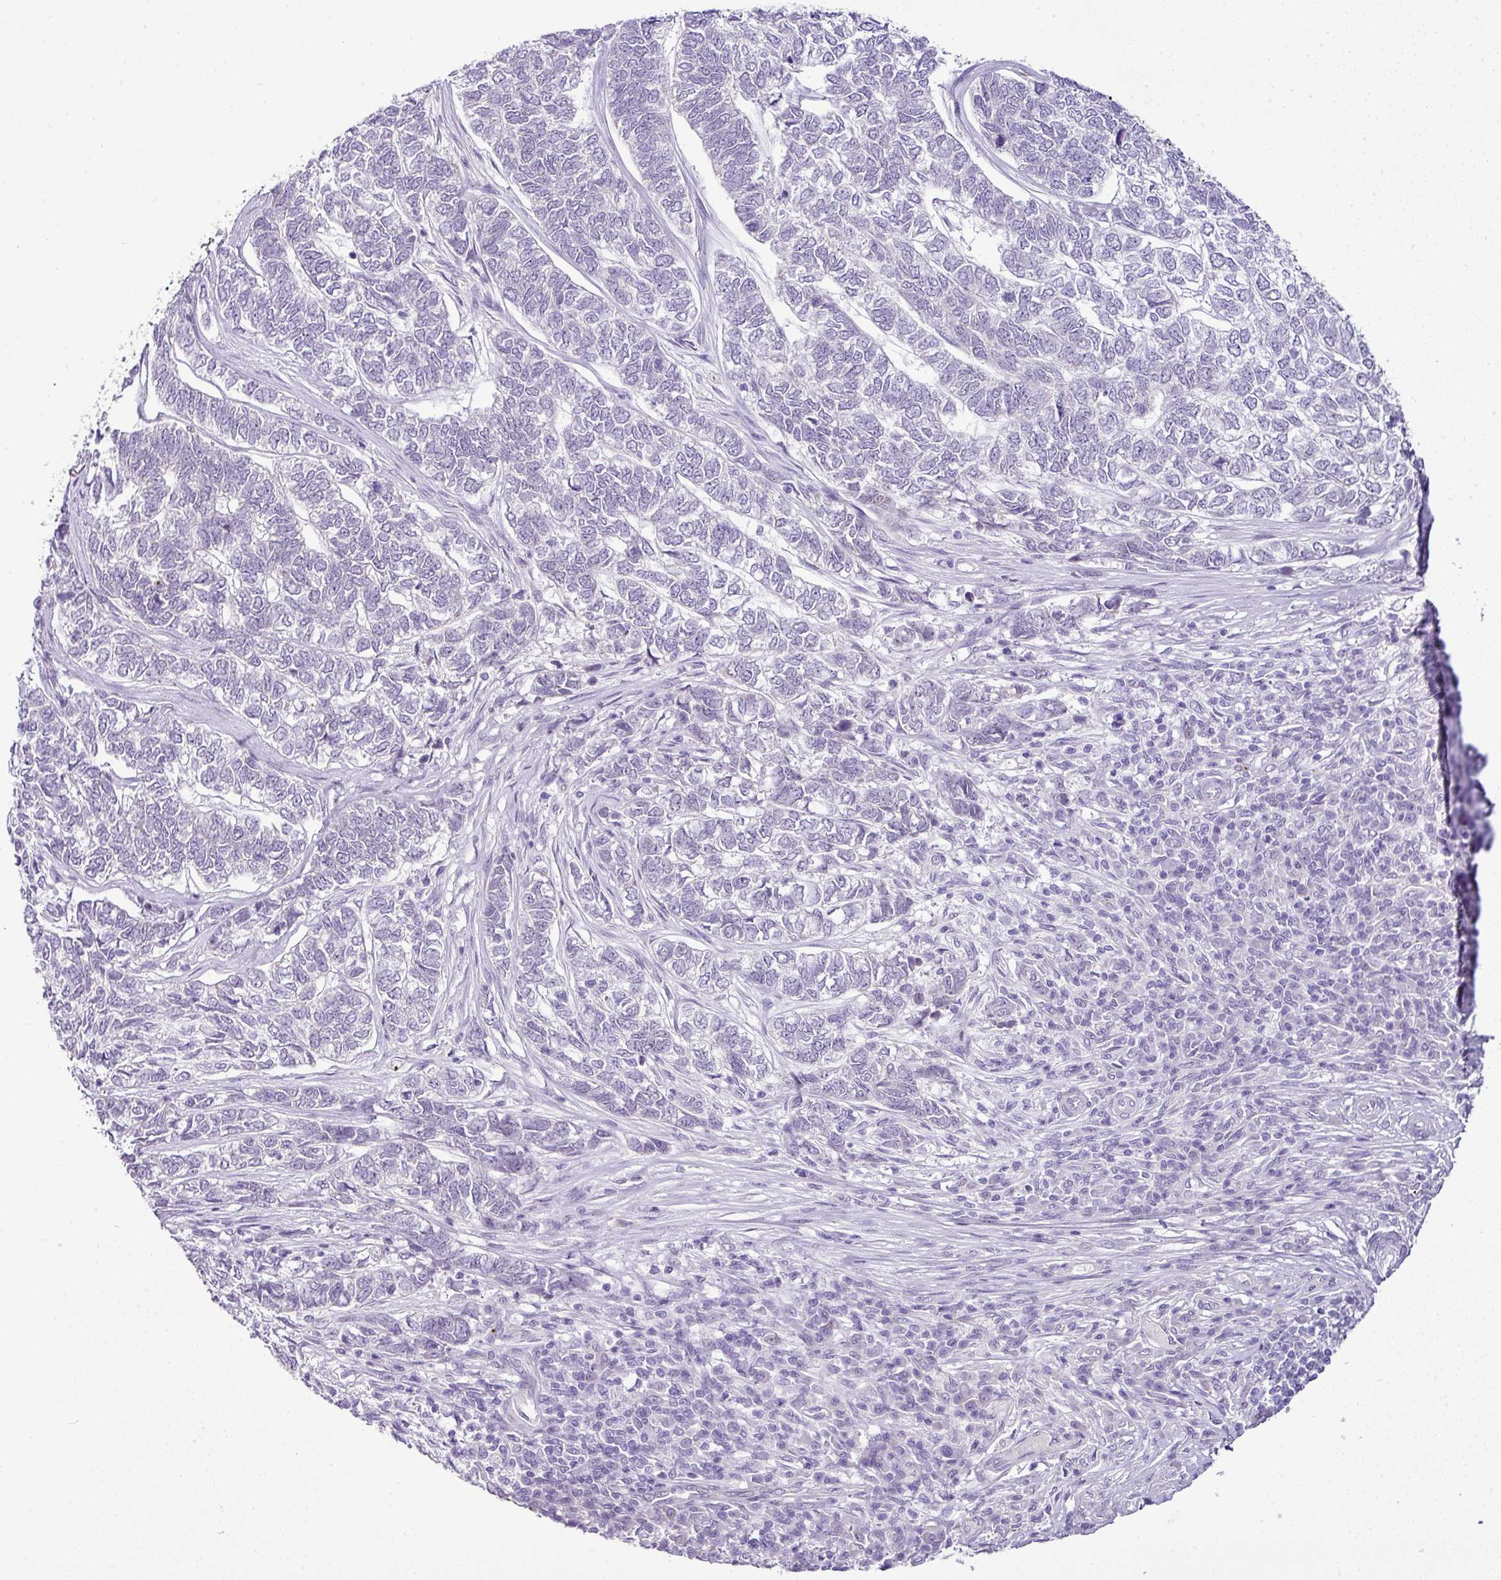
{"staining": {"intensity": "negative", "quantity": "none", "location": "none"}, "tissue": "skin cancer", "cell_type": "Tumor cells", "image_type": "cancer", "snomed": [{"axis": "morphology", "description": "Basal cell carcinoma"}, {"axis": "topography", "description": "Skin"}], "caption": "The histopathology image reveals no staining of tumor cells in skin basal cell carcinoma. (Brightfield microscopy of DAB (3,3'-diaminobenzidine) immunohistochemistry (IHC) at high magnification).", "gene": "CMTM5", "patient": {"sex": "female", "age": 65}}